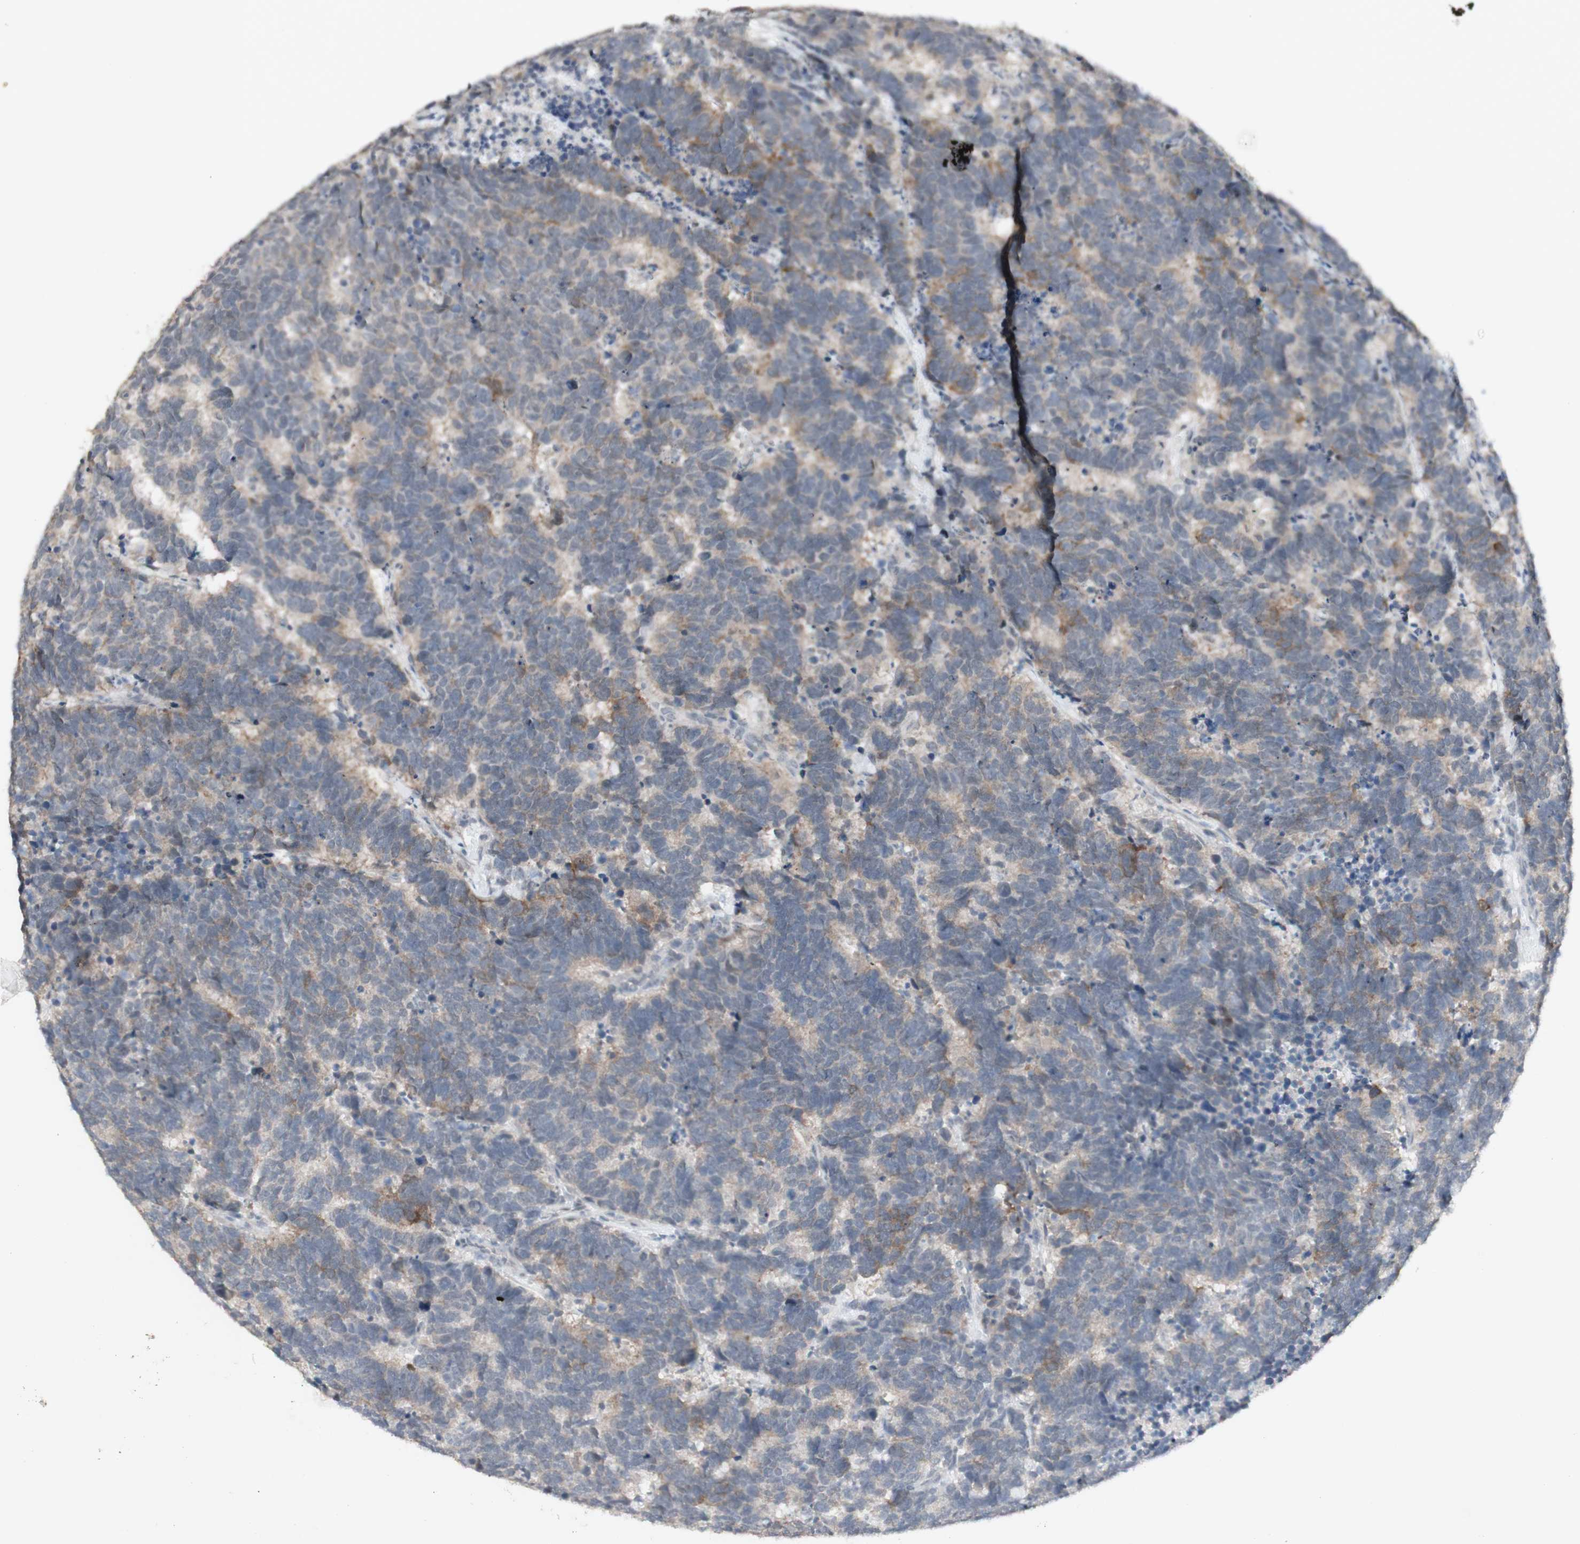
{"staining": {"intensity": "weak", "quantity": ">75%", "location": "cytoplasmic/membranous"}, "tissue": "carcinoid", "cell_type": "Tumor cells", "image_type": "cancer", "snomed": [{"axis": "morphology", "description": "Carcinoma, NOS"}, {"axis": "morphology", "description": "Carcinoid, malignant, NOS"}, {"axis": "topography", "description": "Urinary bladder"}], "caption": "Immunohistochemical staining of human carcinoid displays weak cytoplasmic/membranous protein staining in about >75% of tumor cells.", "gene": "C1orf116", "patient": {"sex": "male", "age": 57}}